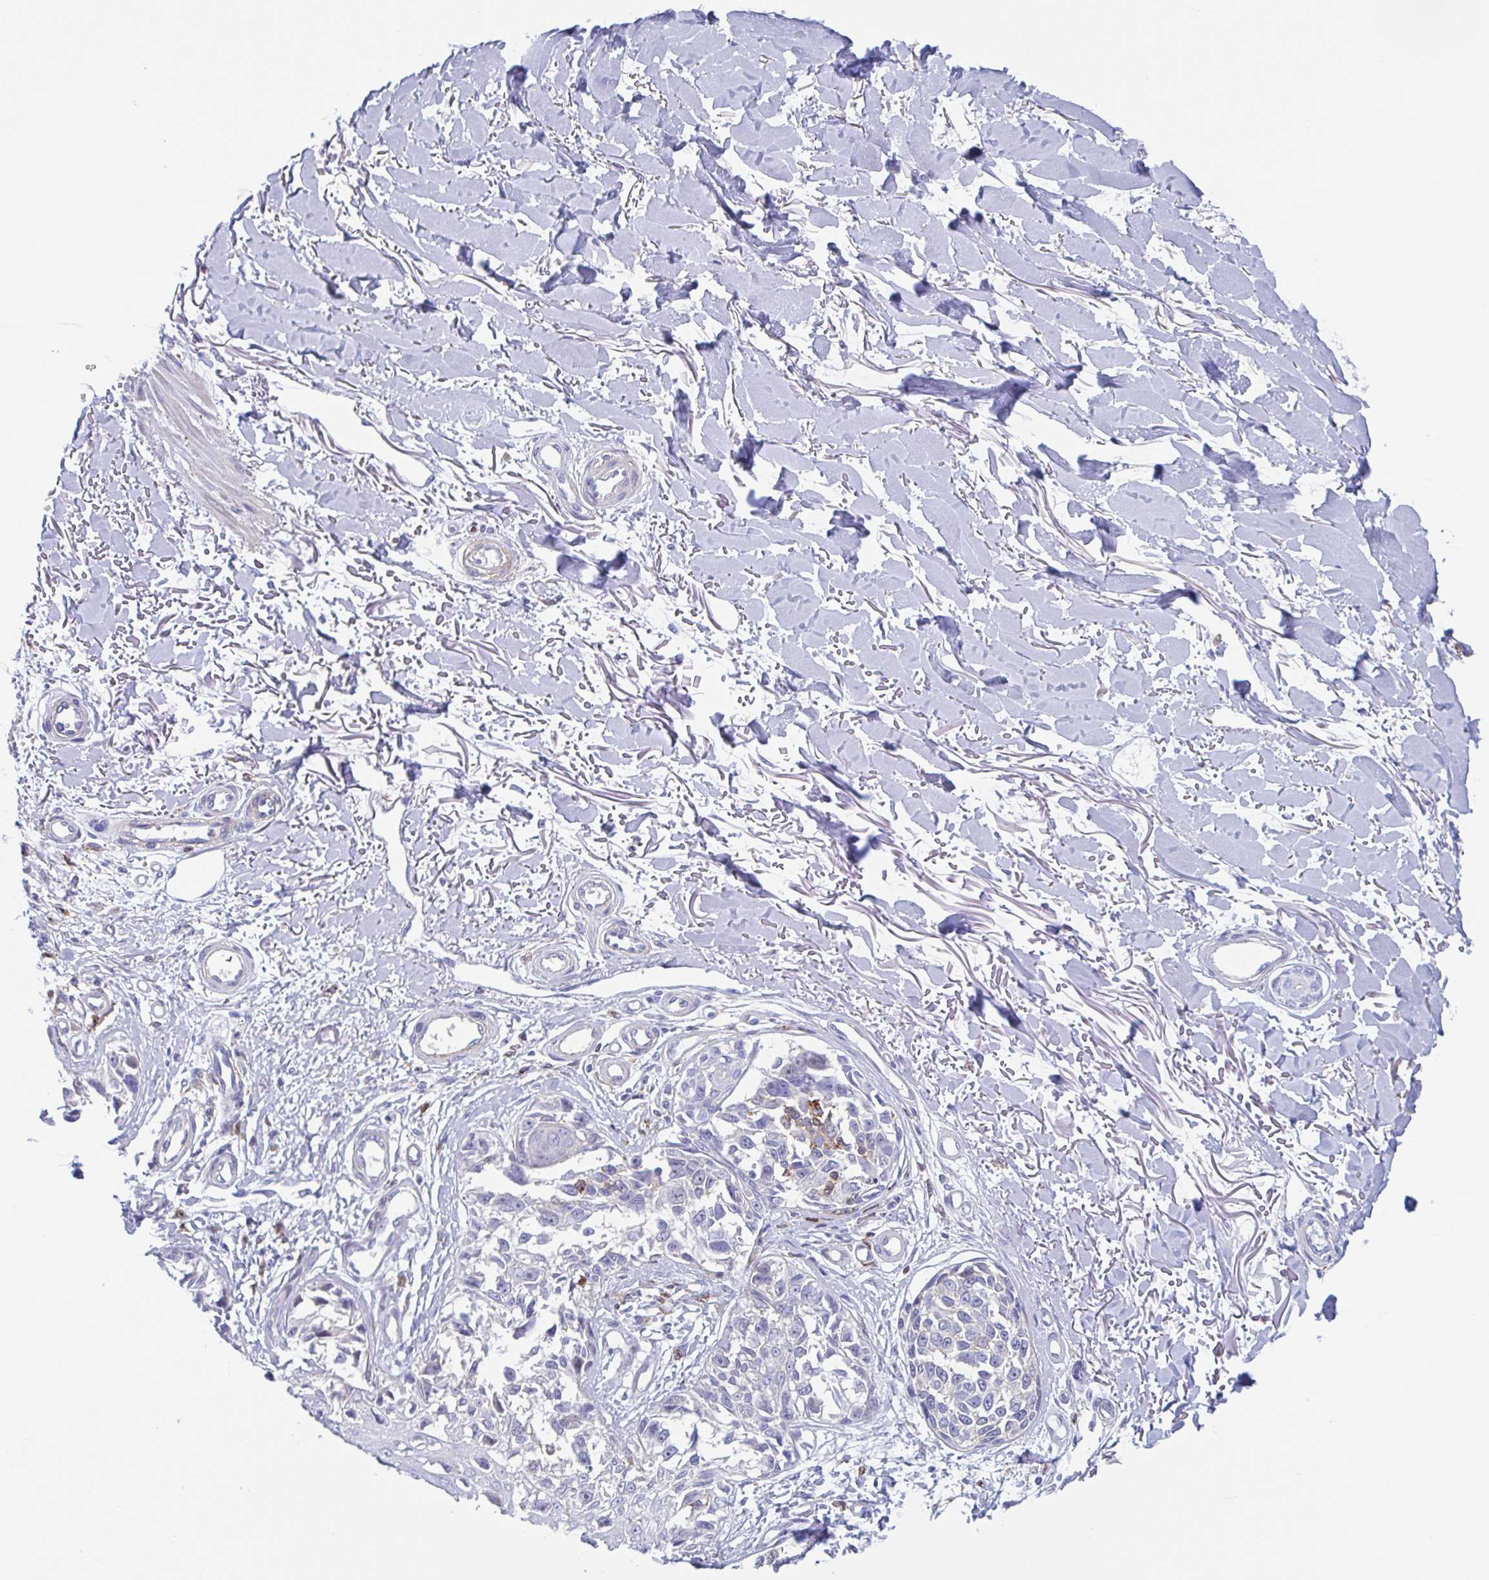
{"staining": {"intensity": "negative", "quantity": "none", "location": "none"}, "tissue": "melanoma", "cell_type": "Tumor cells", "image_type": "cancer", "snomed": [{"axis": "morphology", "description": "Malignant melanoma, NOS"}, {"axis": "topography", "description": "Skin"}], "caption": "Photomicrograph shows no protein staining in tumor cells of melanoma tissue.", "gene": "EFHD1", "patient": {"sex": "male", "age": 73}}